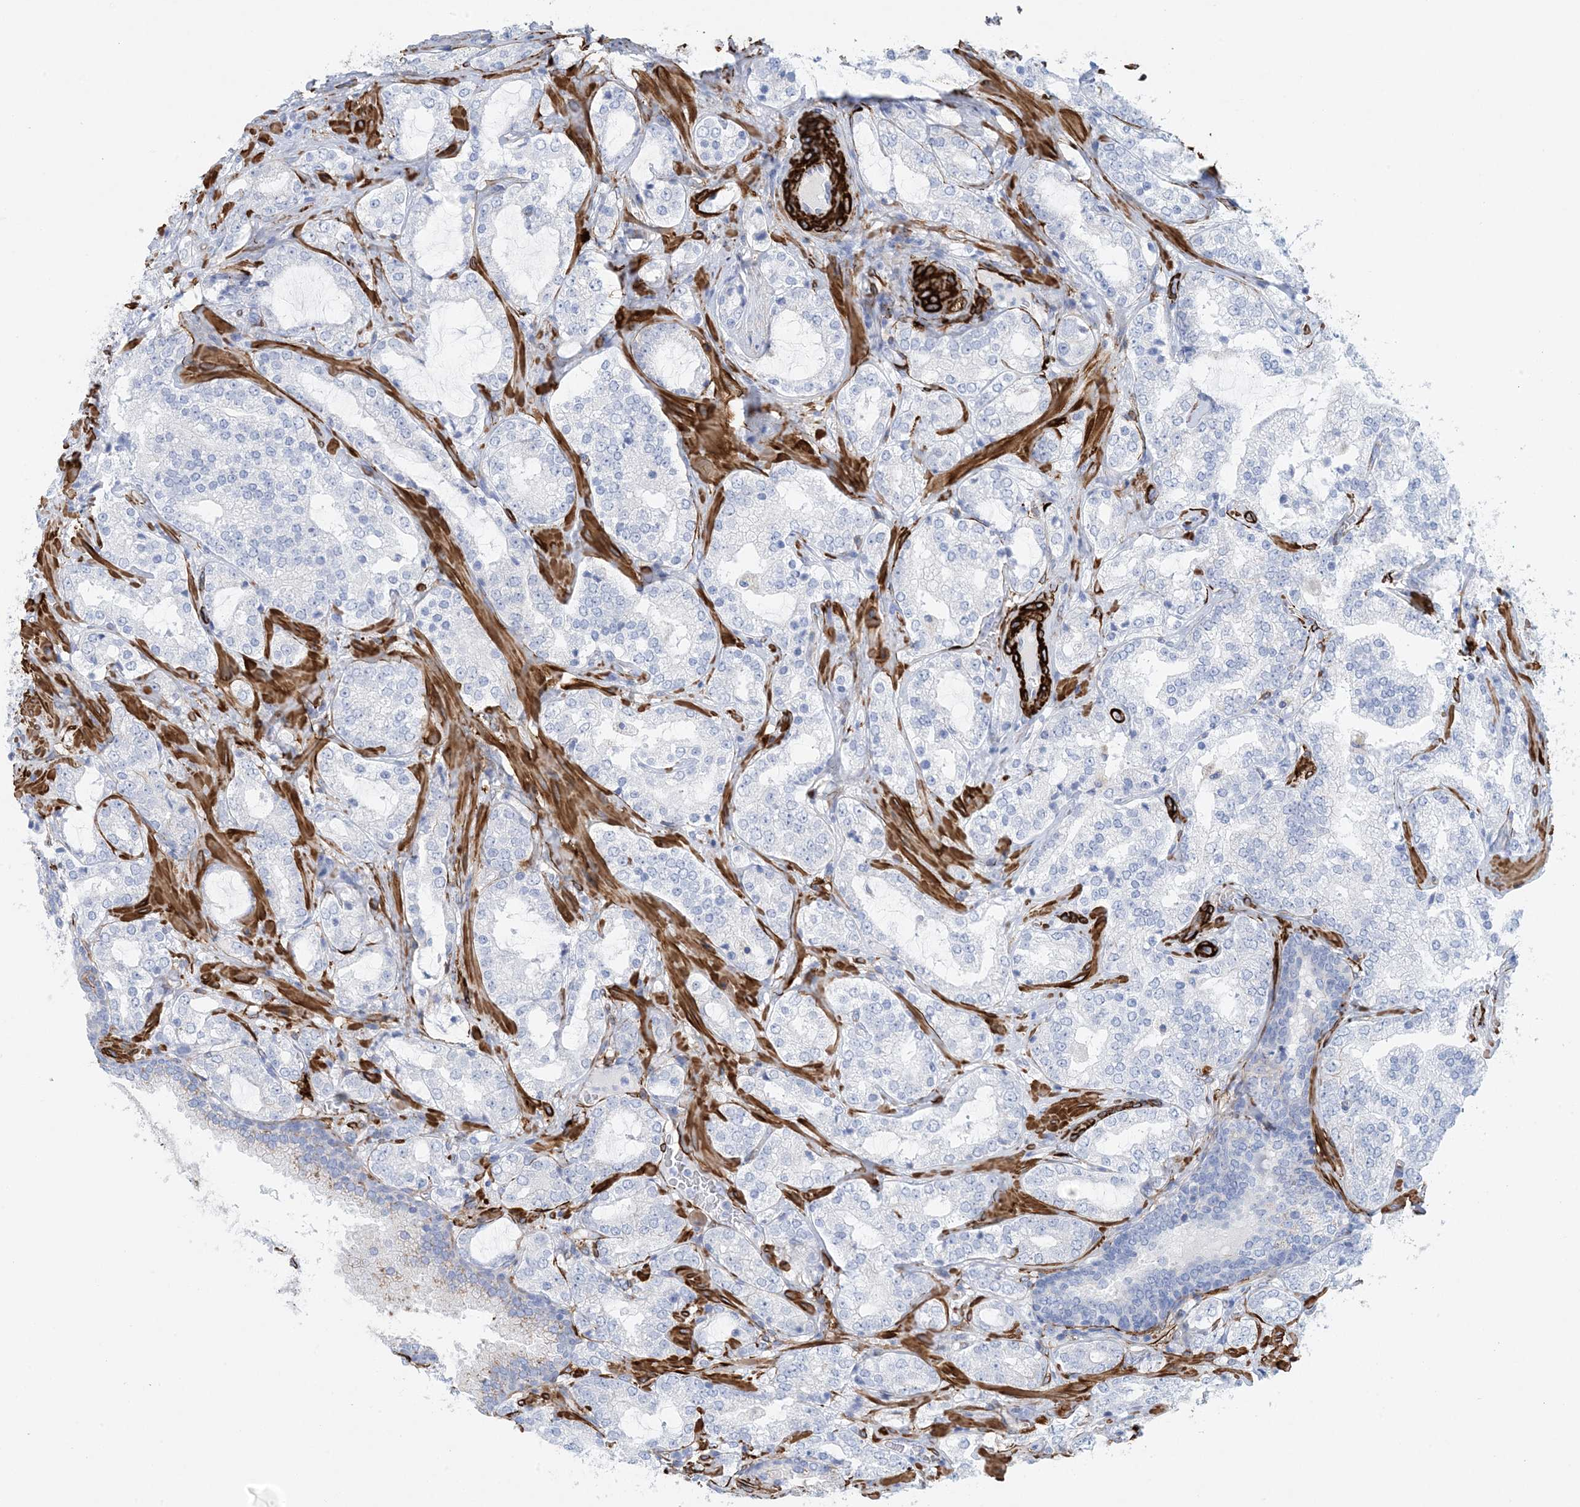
{"staining": {"intensity": "negative", "quantity": "none", "location": "none"}, "tissue": "prostate cancer", "cell_type": "Tumor cells", "image_type": "cancer", "snomed": [{"axis": "morphology", "description": "Adenocarcinoma, High grade"}, {"axis": "topography", "description": "Prostate"}], "caption": "Immunohistochemistry (IHC) image of neoplastic tissue: adenocarcinoma (high-grade) (prostate) stained with DAB reveals no significant protein staining in tumor cells.", "gene": "SHANK1", "patient": {"sex": "male", "age": 64}}